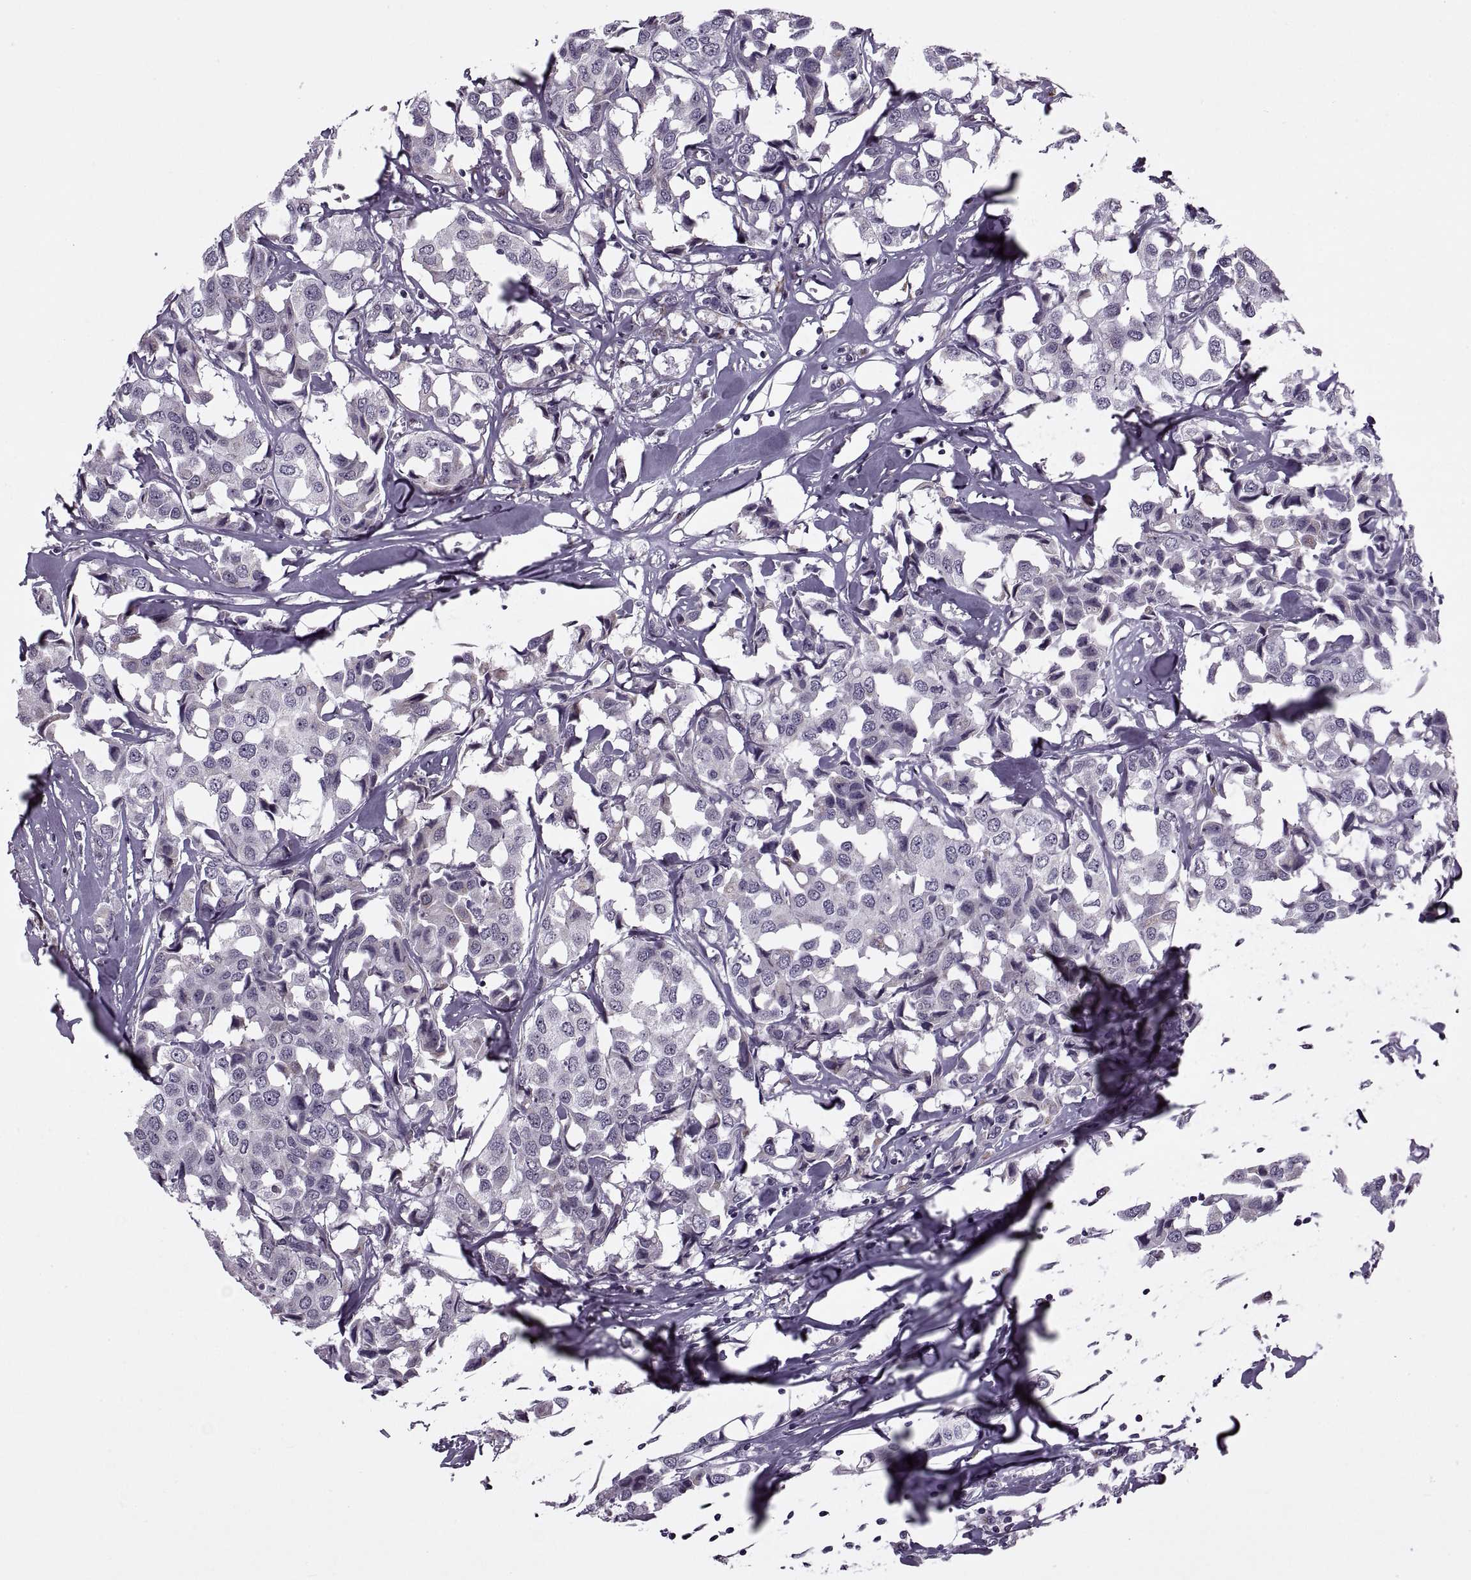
{"staining": {"intensity": "negative", "quantity": "none", "location": "none"}, "tissue": "breast cancer", "cell_type": "Tumor cells", "image_type": "cancer", "snomed": [{"axis": "morphology", "description": "Duct carcinoma"}, {"axis": "topography", "description": "Breast"}], "caption": "A micrograph of human infiltrating ductal carcinoma (breast) is negative for staining in tumor cells. Brightfield microscopy of immunohistochemistry (IHC) stained with DAB (3,3'-diaminobenzidine) (brown) and hematoxylin (blue), captured at high magnification.", "gene": "PRSS37", "patient": {"sex": "female", "age": 80}}